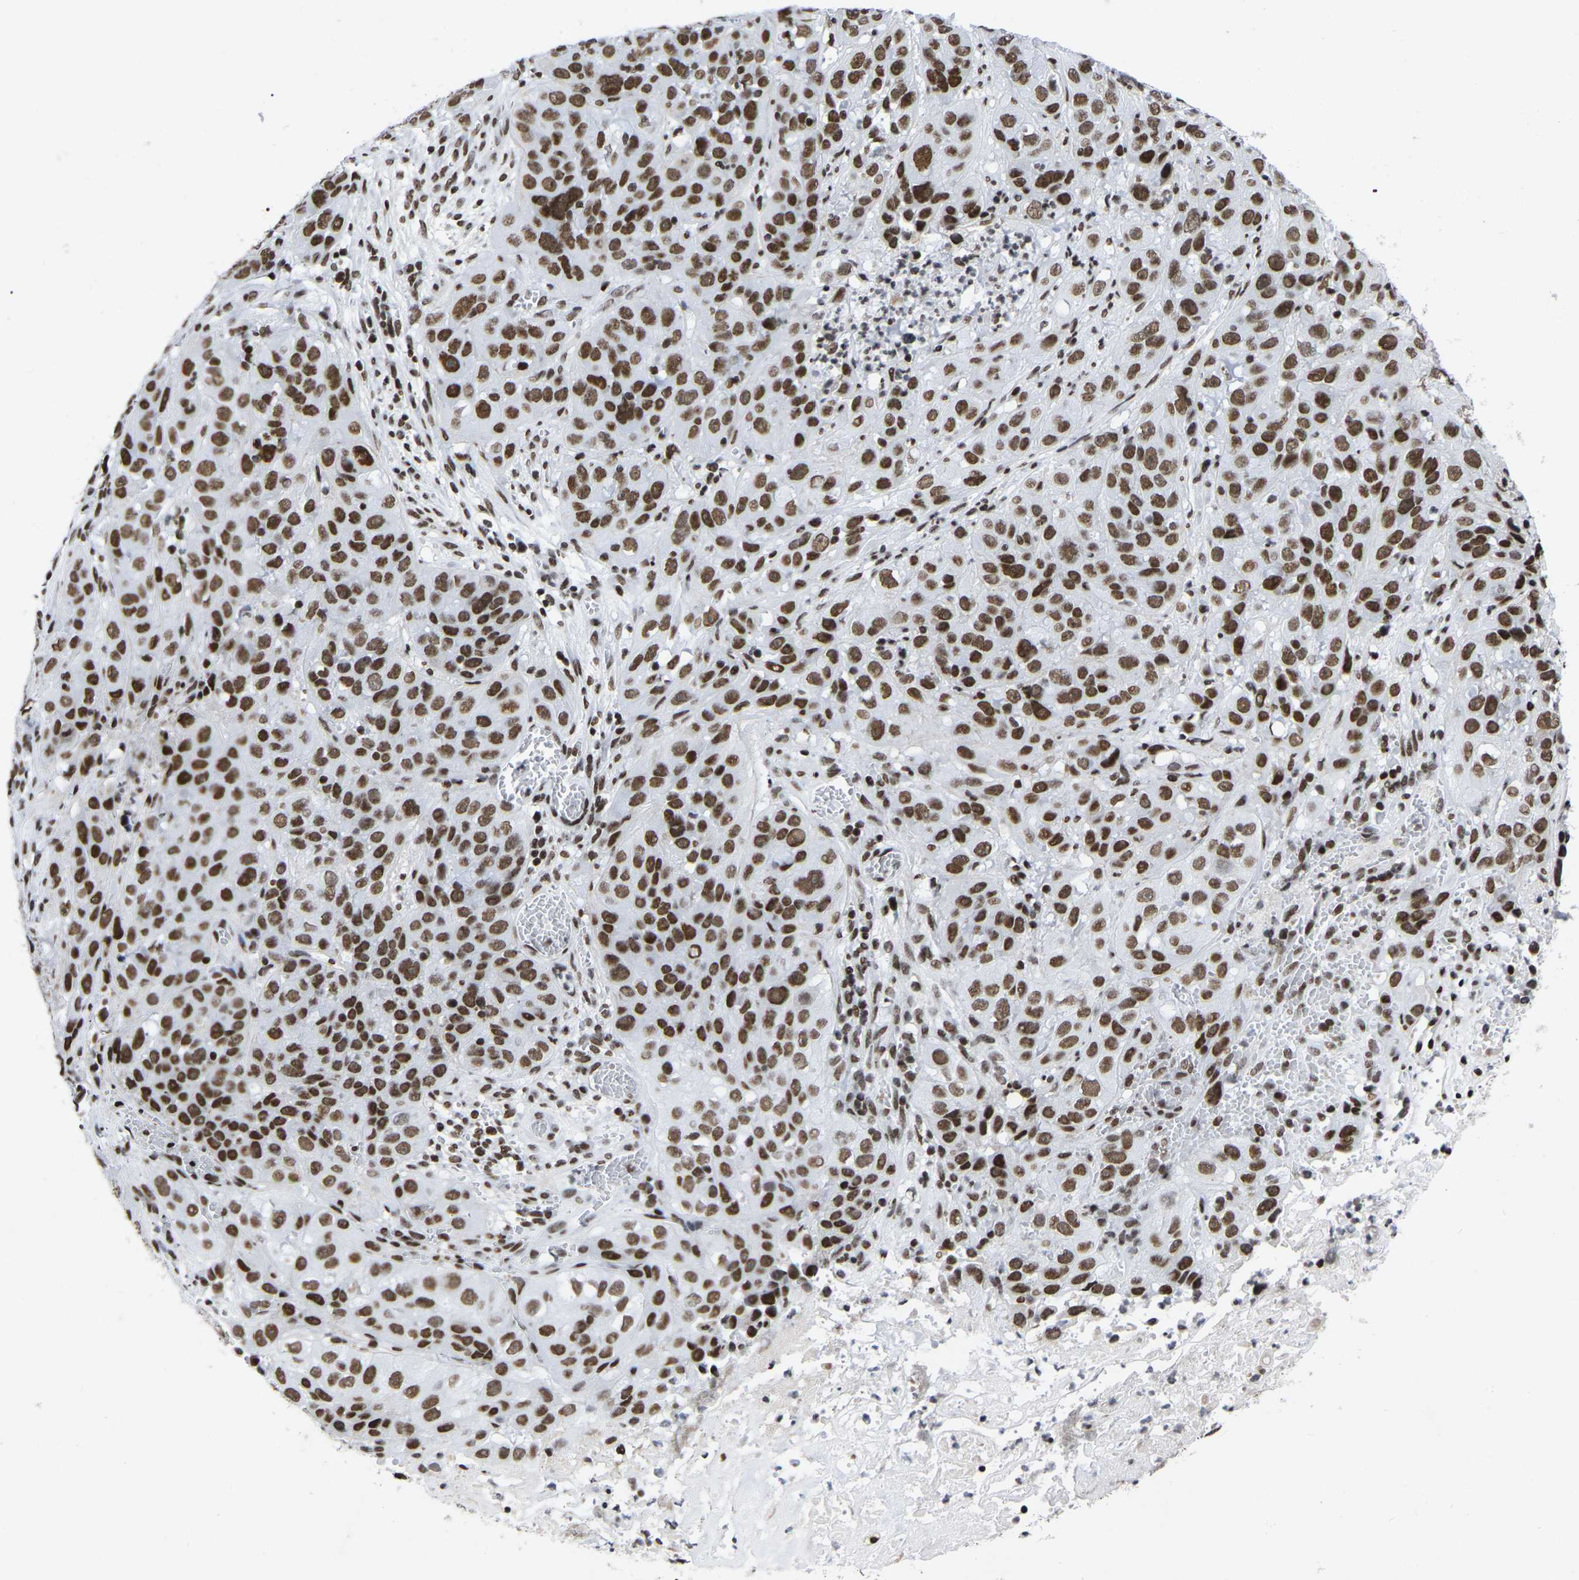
{"staining": {"intensity": "moderate", "quantity": ">75%", "location": "nuclear"}, "tissue": "cervical cancer", "cell_type": "Tumor cells", "image_type": "cancer", "snomed": [{"axis": "morphology", "description": "Squamous cell carcinoma, NOS"}, {"axis": "topography", "description": "Cervix"}], "caption": "Immunohistochemical staining of human cervical cancer (squamous cell carcinoma) demonstrates moderate nuclear protein expression in approximately >75% of tumor cells. The staining was performed using DAB to visualize the protein expression in brown, while the nuclei were stained in blue with hematoxylin (Magnification: 20x).", "gene": "PRCC", "patient": {"sex": "female", "age": 32}}